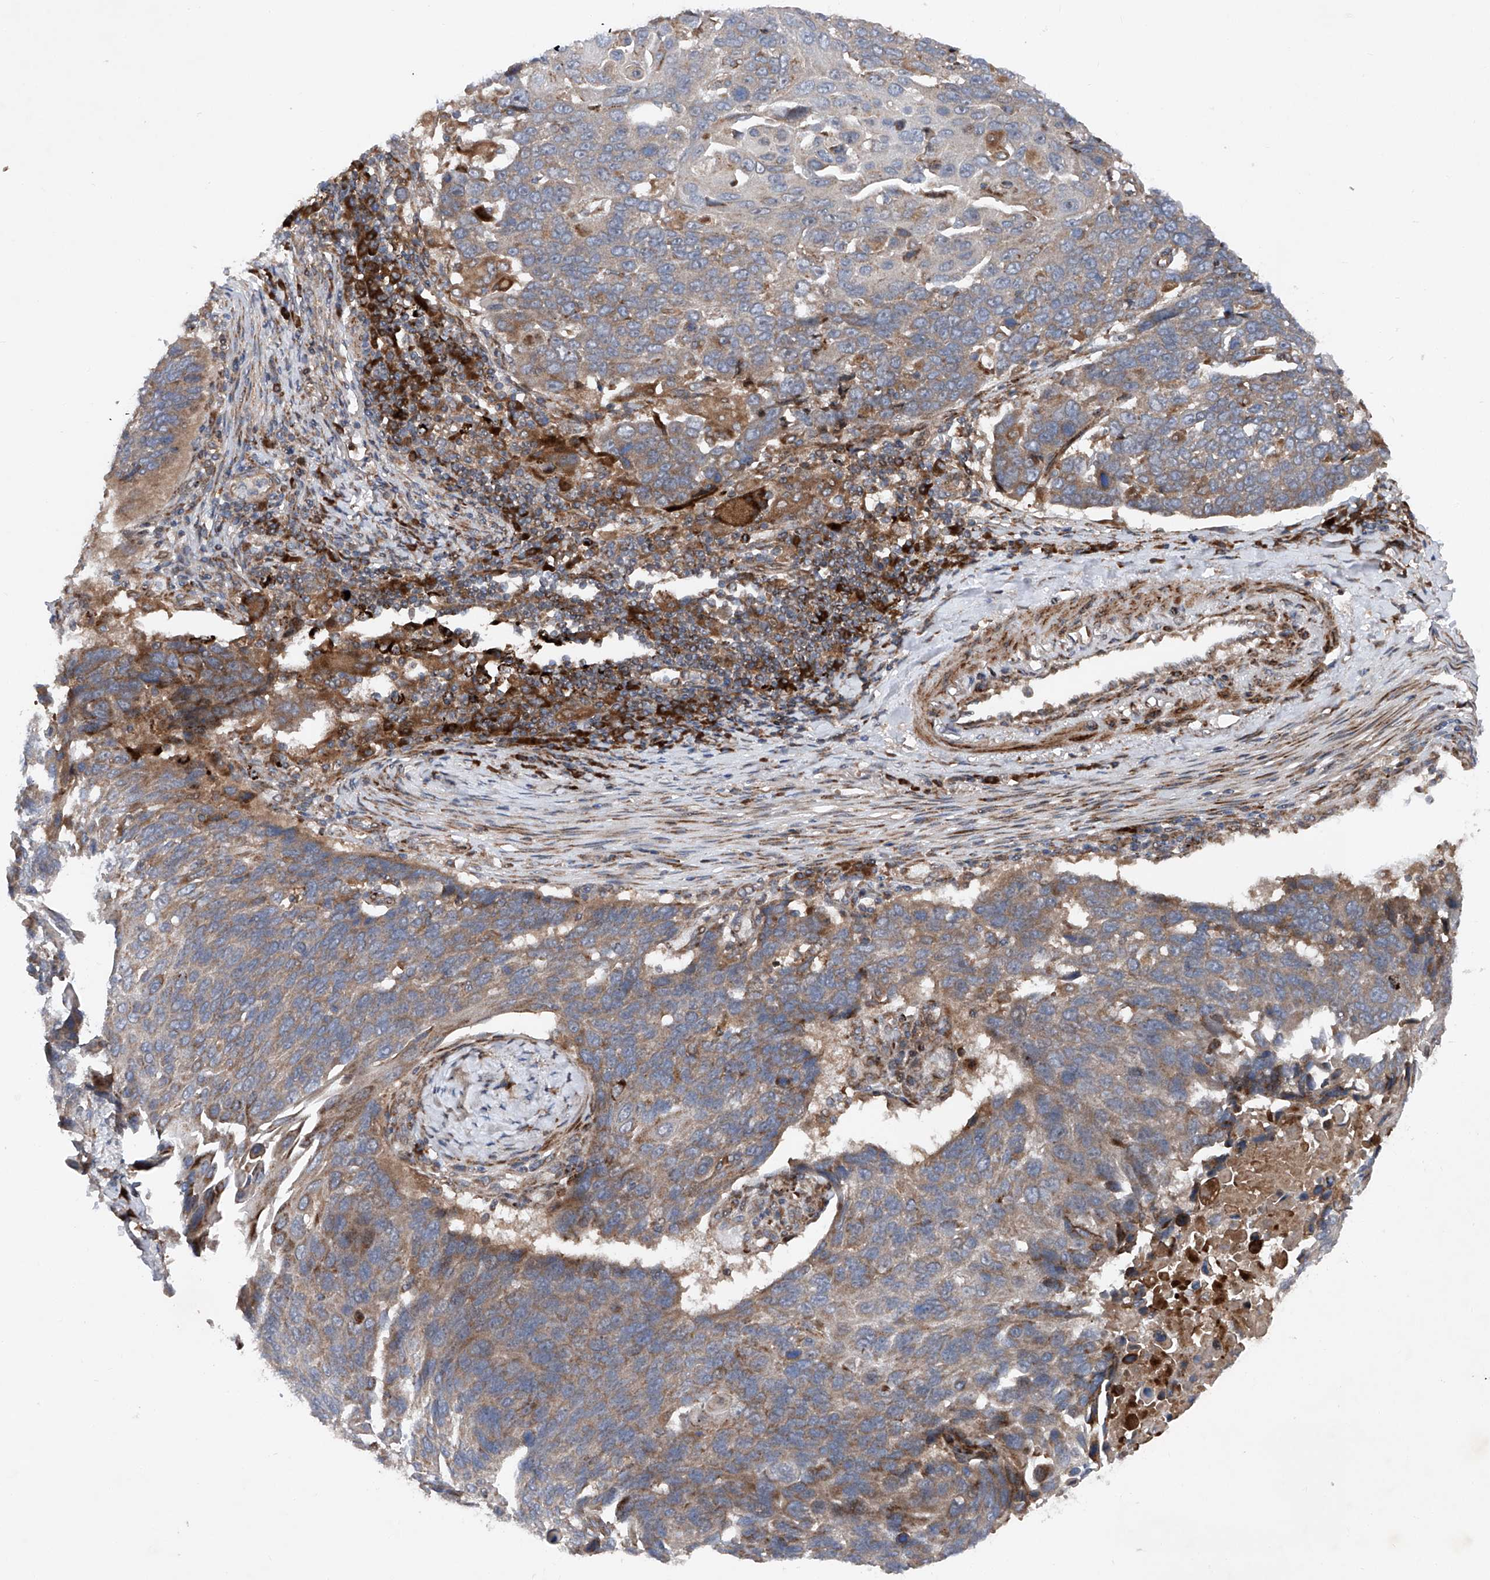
{"staining": {"intensity": "moderate", "quantity": ">75%", "location": "cytoplasmic/membranous"}, "tissue": "lung cancer", "cell_type": "Tumor cells", "image_type": "cancer", "snomed": [{"axis": "morphology", "description": "Squamous cell carcinoma, NOS"}, {"axis": "topography", "description": "Lung"}], "caption": "Protein expression analysis of human lung cancer (squamous cell carcinoma) reveals moderate cytoplasmic/membranous staining in approximately >75% of tumor cells. The protein of interest is stained brown, and the nuclei are stained in blue (DAB (3,3'-diaminobenzidine) IHC with brightfield microscopy, high magnification).", "gene": "DAD1", "patient": {"sex": "male", "age": 66}}